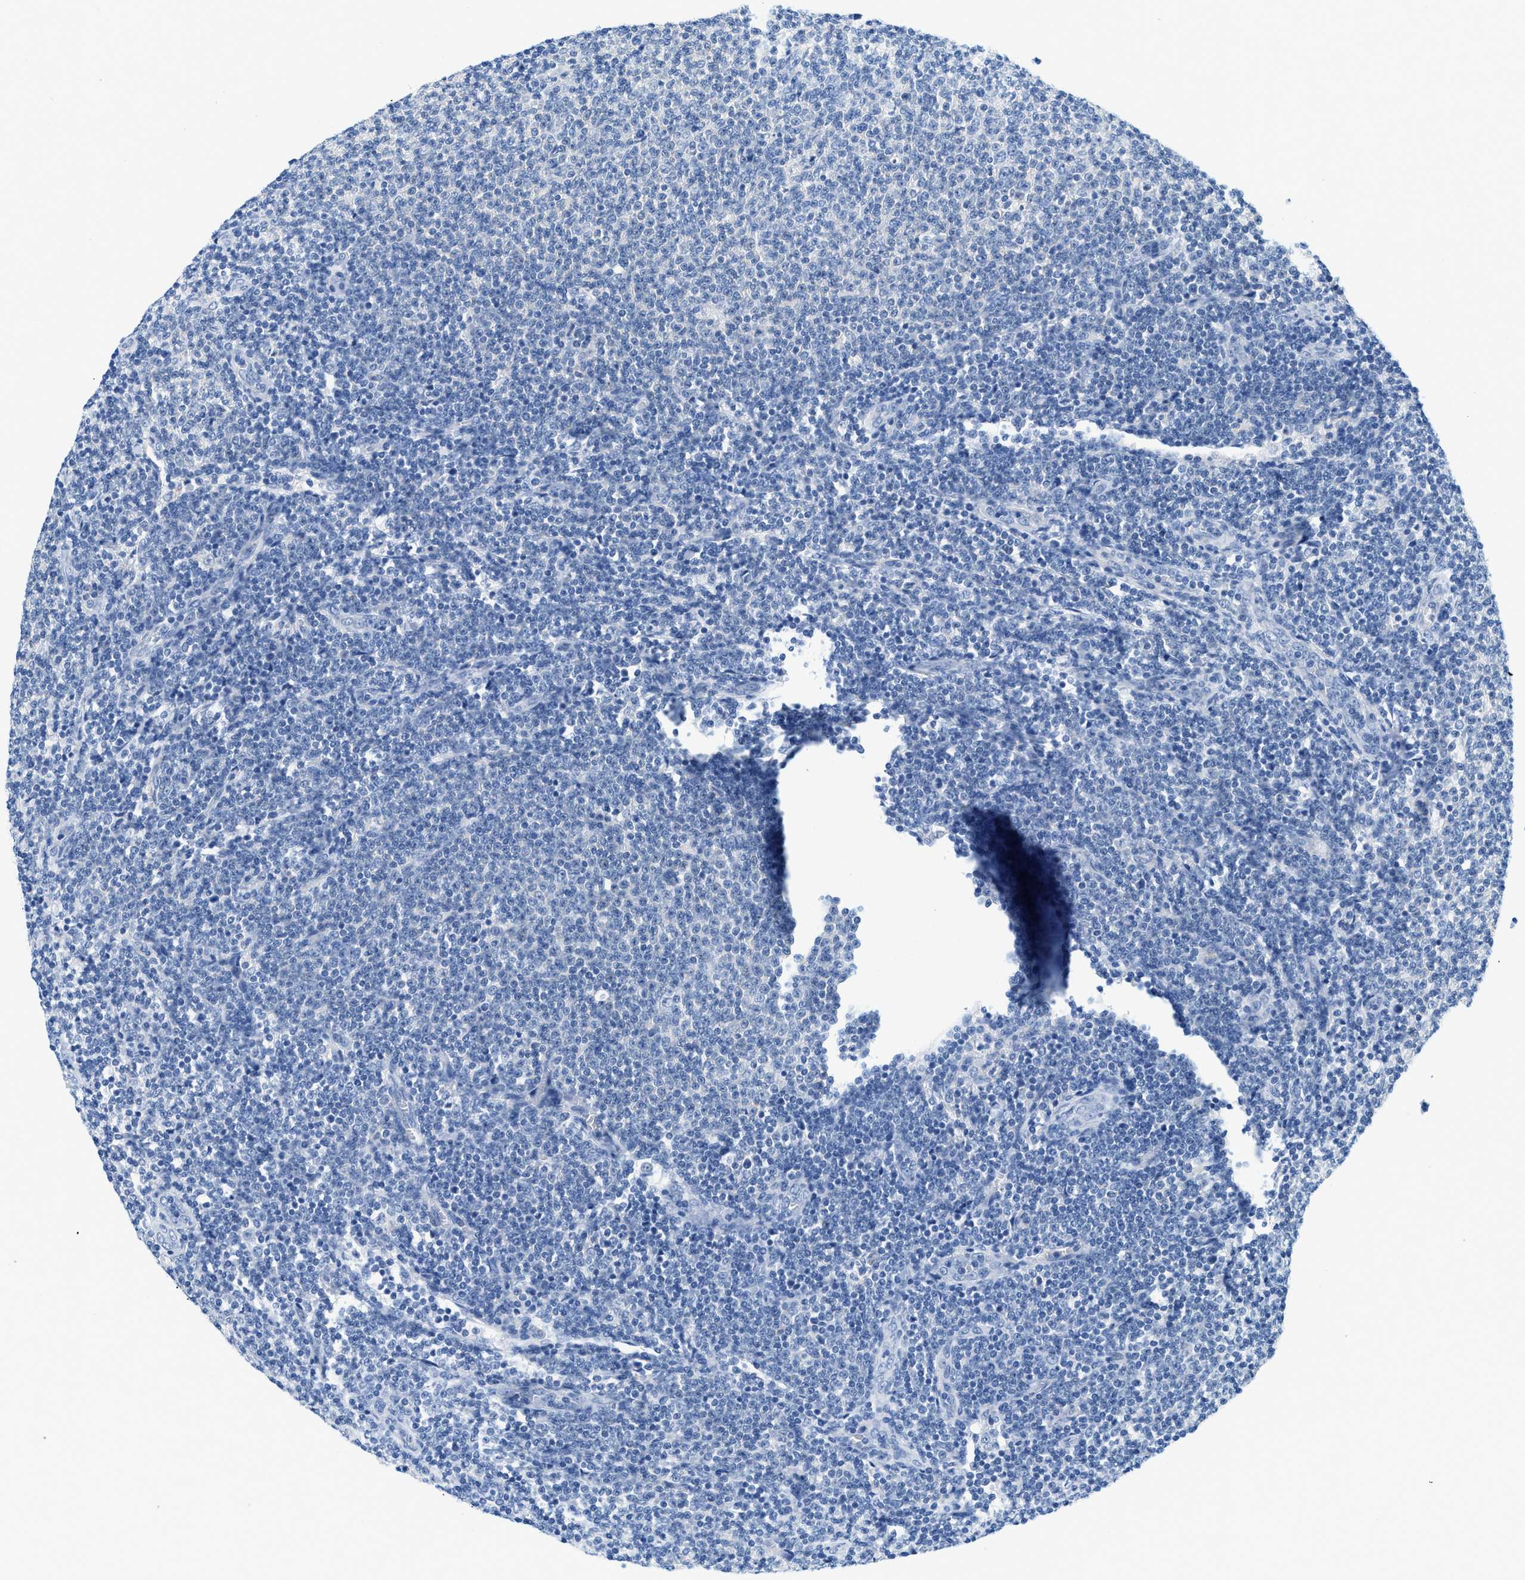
{"staining": {"intensity": "negative", "quantity": "none", "location": "none"}, "tissue": "lymphoma", "cell_type": "Tumor cells", "image_type": "cancer", "snomed": [{"axis": "morphology", "description": "Malignant lymphoma, non-Hodgkin's type, Low grade"}, {"axis": "topography", "description": "Lymph node"}], "caption": "Histopathology image shows no protein staining in tumor cells of low-grade malignant lymphoma, non-Hodgkin's type tissue. (Stains: DAB immunohistochemistry (IHC) with hematoxylin counter stain, Microscopy: brightfield microscopy at high magnification).", "gene": "BPGM", "patient": {"sex": "male", "age": 66}}